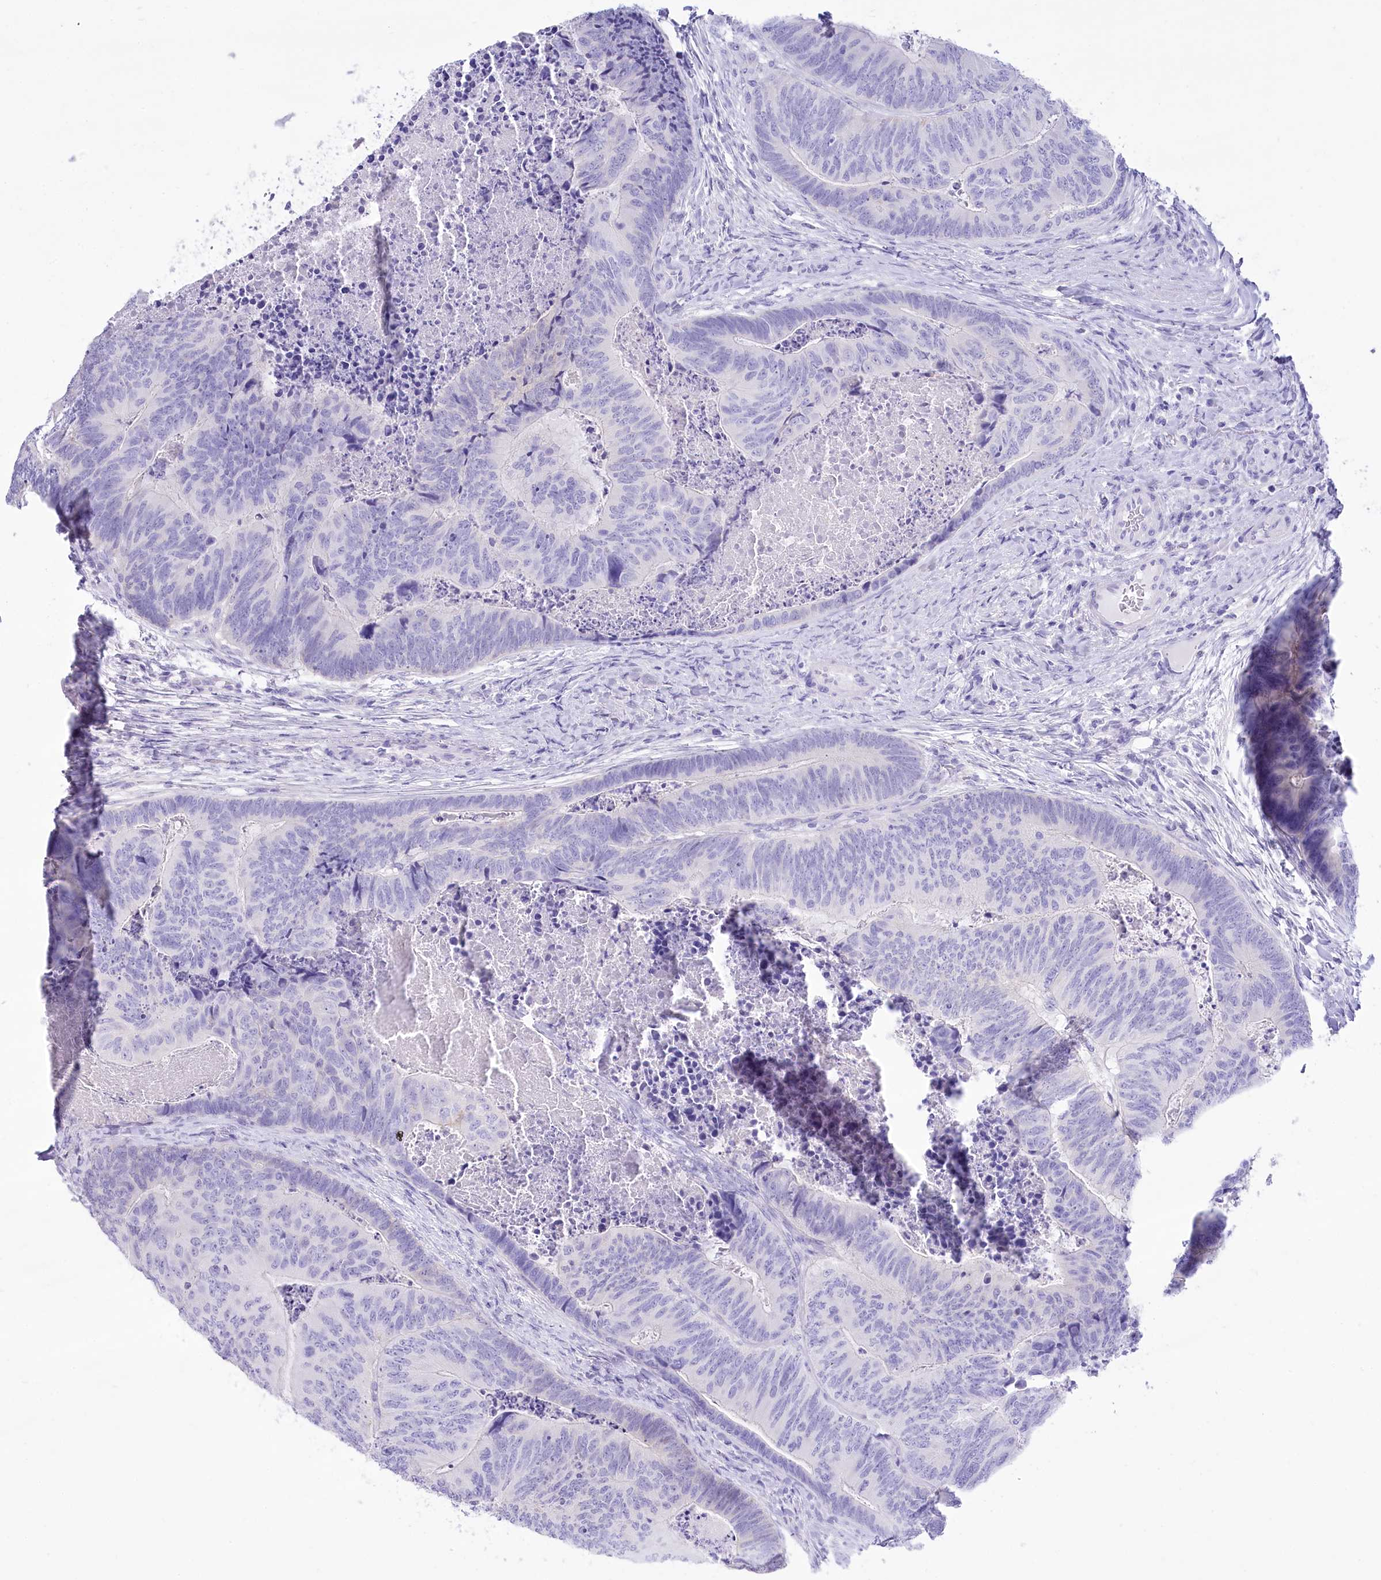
{"staining": {"intensity": "negative", "quantity": "none", "location": "none"}, "tissue": "colorectal cancer", "cell_type": "Tumor cells", "image_type": "cancer", "snomed": [{"axis": "morphology", "description": "Adenocarcinoma, NOS"}, {"axis": "topography", "description": "Colon"}], "caption": "DAB immunohistochemical staining of human colorectal adenocarcinoma displays no significant staining in tumor cells.", "gene": "PBLD", "patient": {"sex": "female", "age": 67}}